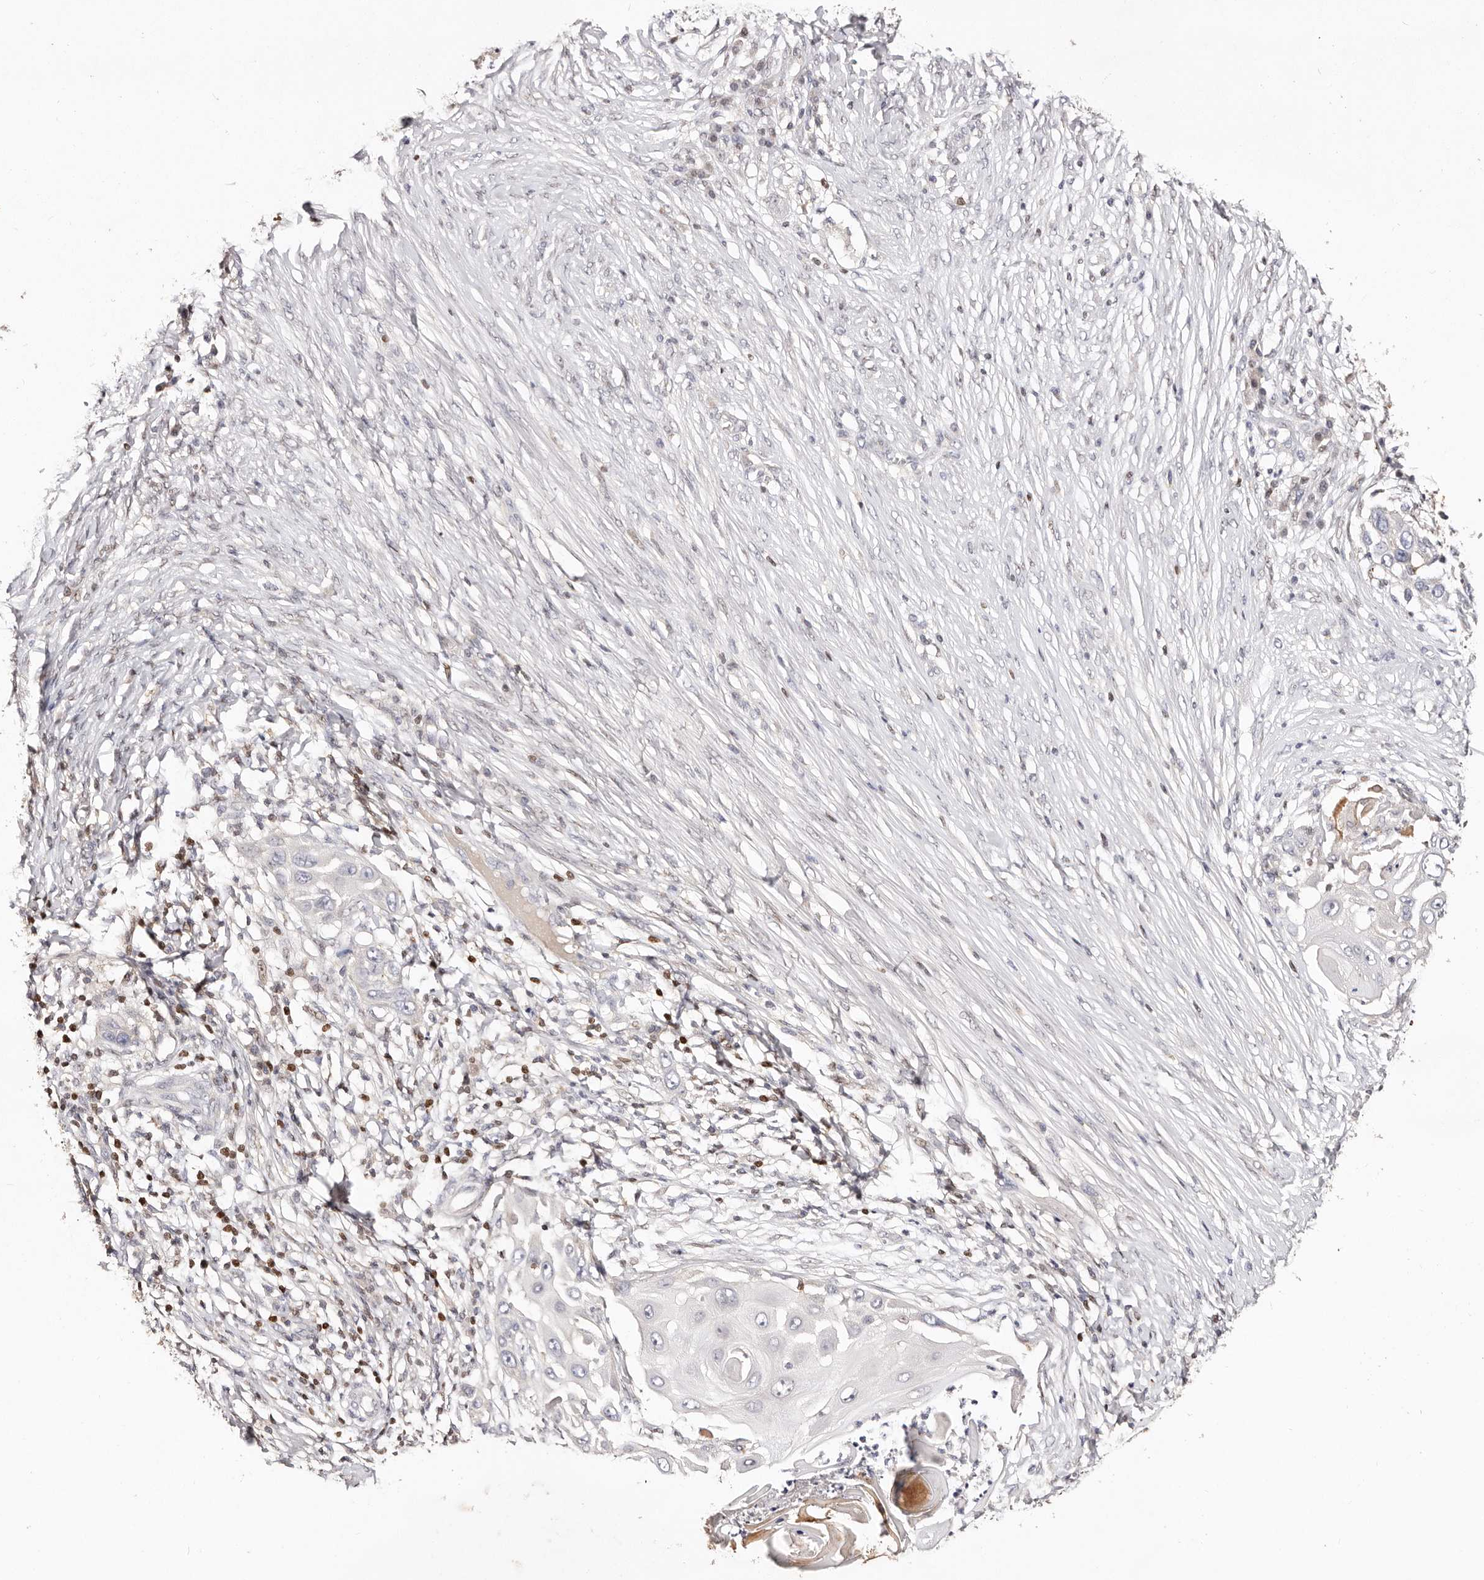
{"staining": {"intensity": "negative", "quantity": "none", "location": "none"}, "tissue": "skin cancer", "cell_type": "Tumor cells", "image_type": "cancer", "snomed": [{"axis": "morphology", "description": "Squamous cell carcinoma, NOS"}, {"axis": "topography", "description": "Skin"}], "caption": "IHC photomicrograph of human squamous cell carcinoma (skin) stained for a protein (brown), which shows no positivity in tumor cells.", "gene": "IQGAP3", "patient": {"sex": "female", "age": 44}}